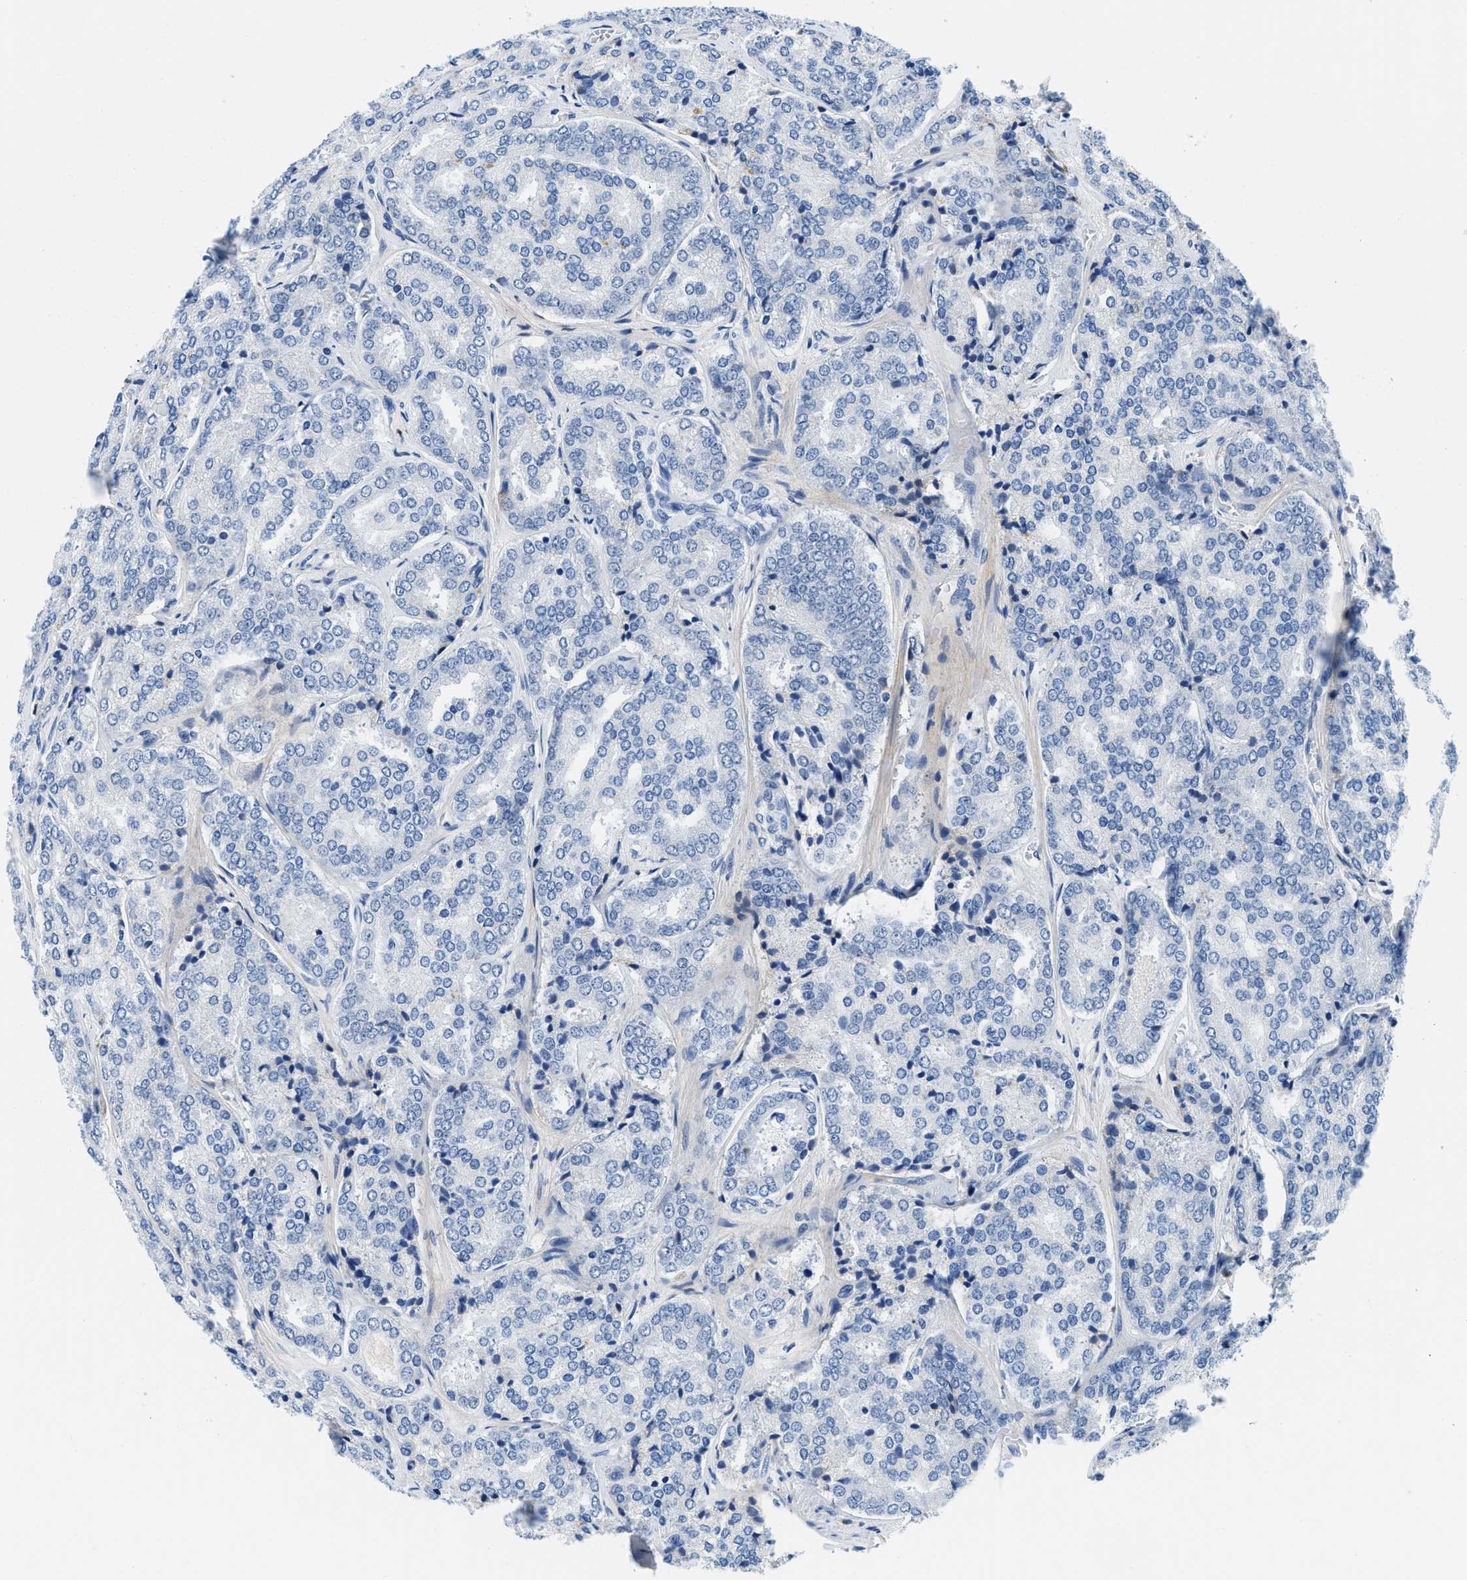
{"staining": {"intensity": "negative", "quantity": "none", "location": "none"}, "tissue": "prostate cancer", "cell_type": "Tumor cells", "image_type": "cancer", "snomed": [{"axis": "morphology", "description": "Adenocarcinoma, High grade"}, {"axis": "topography", "description": "Prostate"}], "caption": "This is a image of immunohistochemistry staining of prostate high-grade adenocarcinoma, which shows no staining in tumor cells.", "gene": "SMARCAD1", "patient": {"sex": "male", "age": 65}}